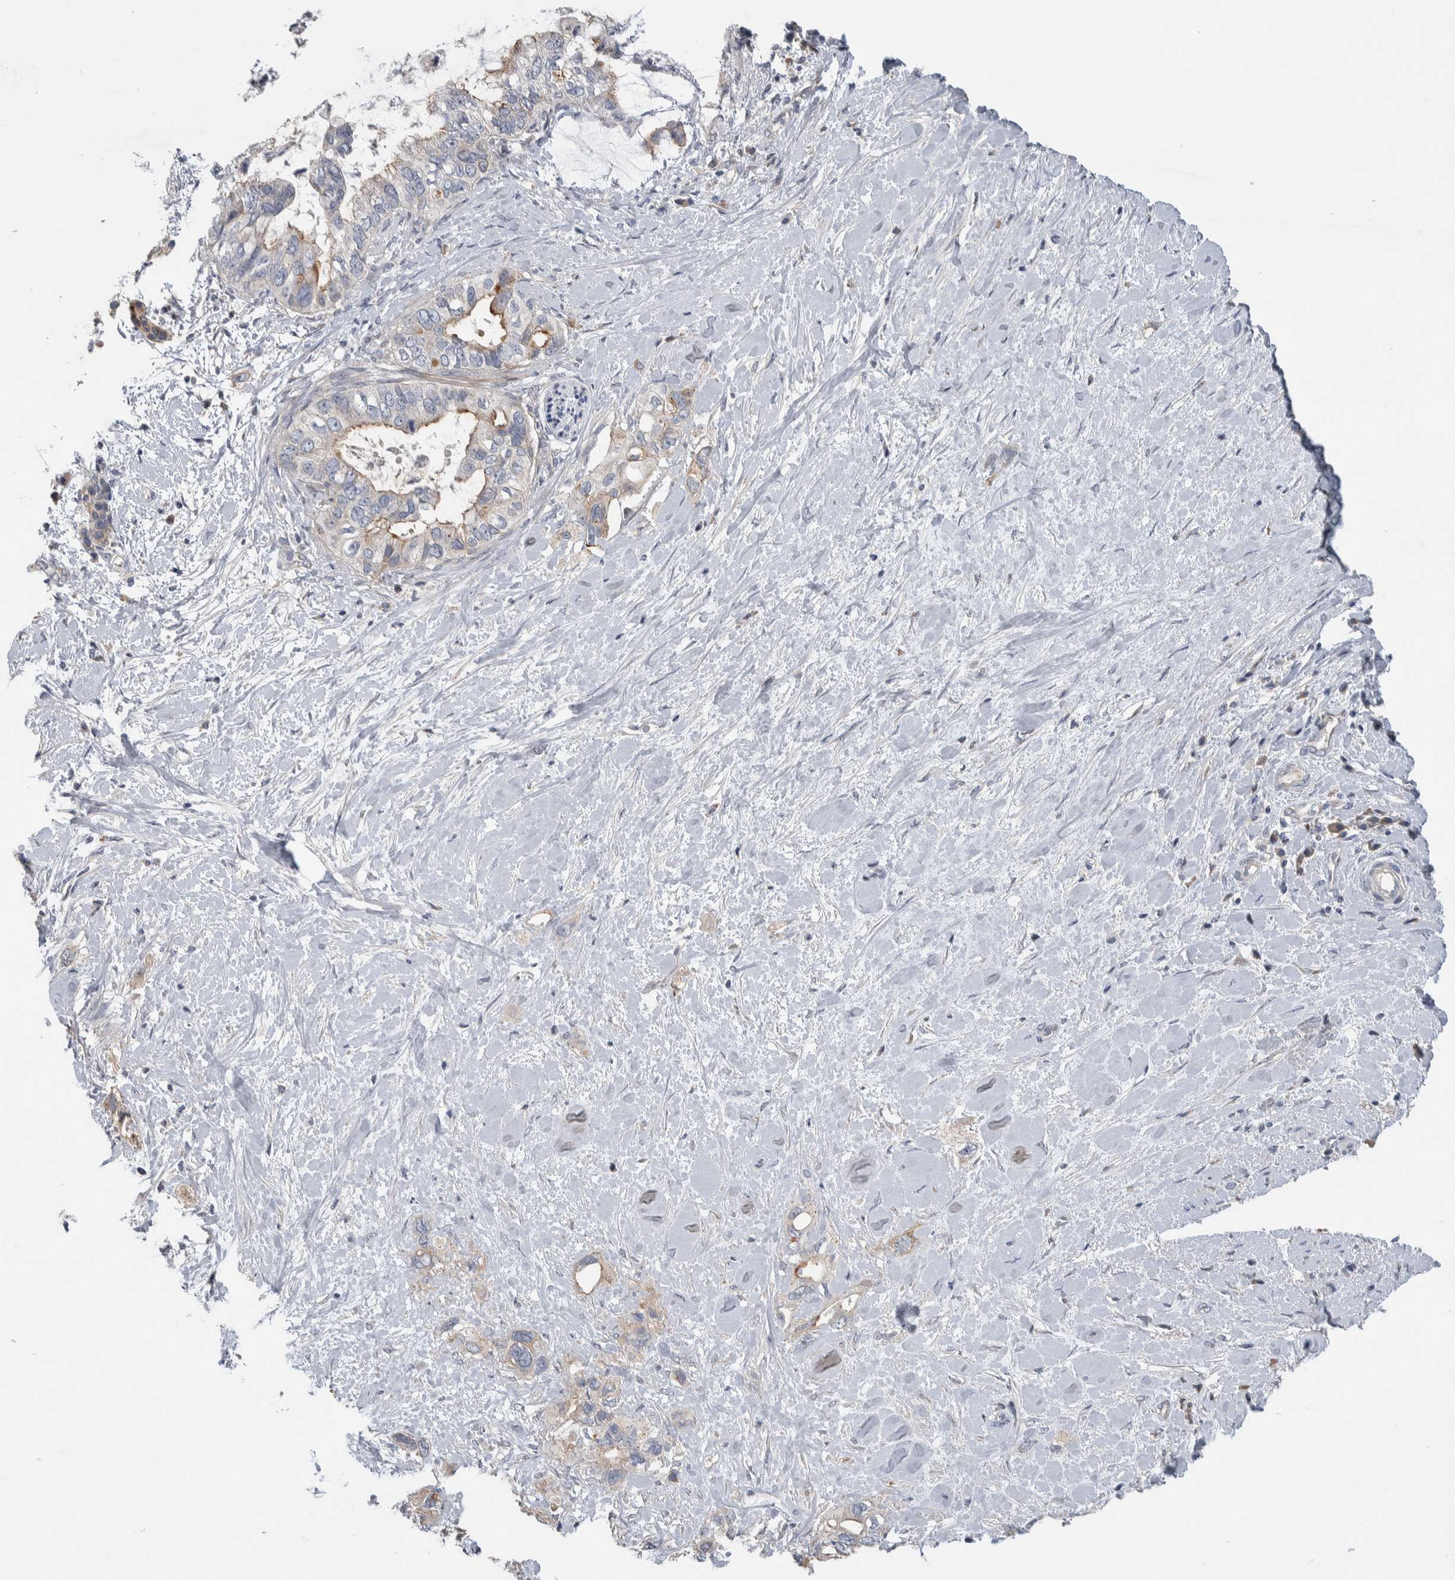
{"staining": {"intensity": "moderate", "quantity": "25%-75%", "location": "cytoplasmic/membranous"}, "tissue": "pancreatic cancer", "cell_type": "Tumor cells", "image_type": "cancer", "snomed": [{"axis": "morphology", "description": "Adenocarcinoma, NOS"}, {"axis": "topography", "description": "Pancreas"}], "caption": "Immunohistochemical staining of adenocarcinoma (pancreatic) shows moderate cytoplasmic/membranous protein positivity in approximately 25%-75% of tumor cells.", "gene": "FAM83G", "patient": {"sex": "female", "age": 56}}